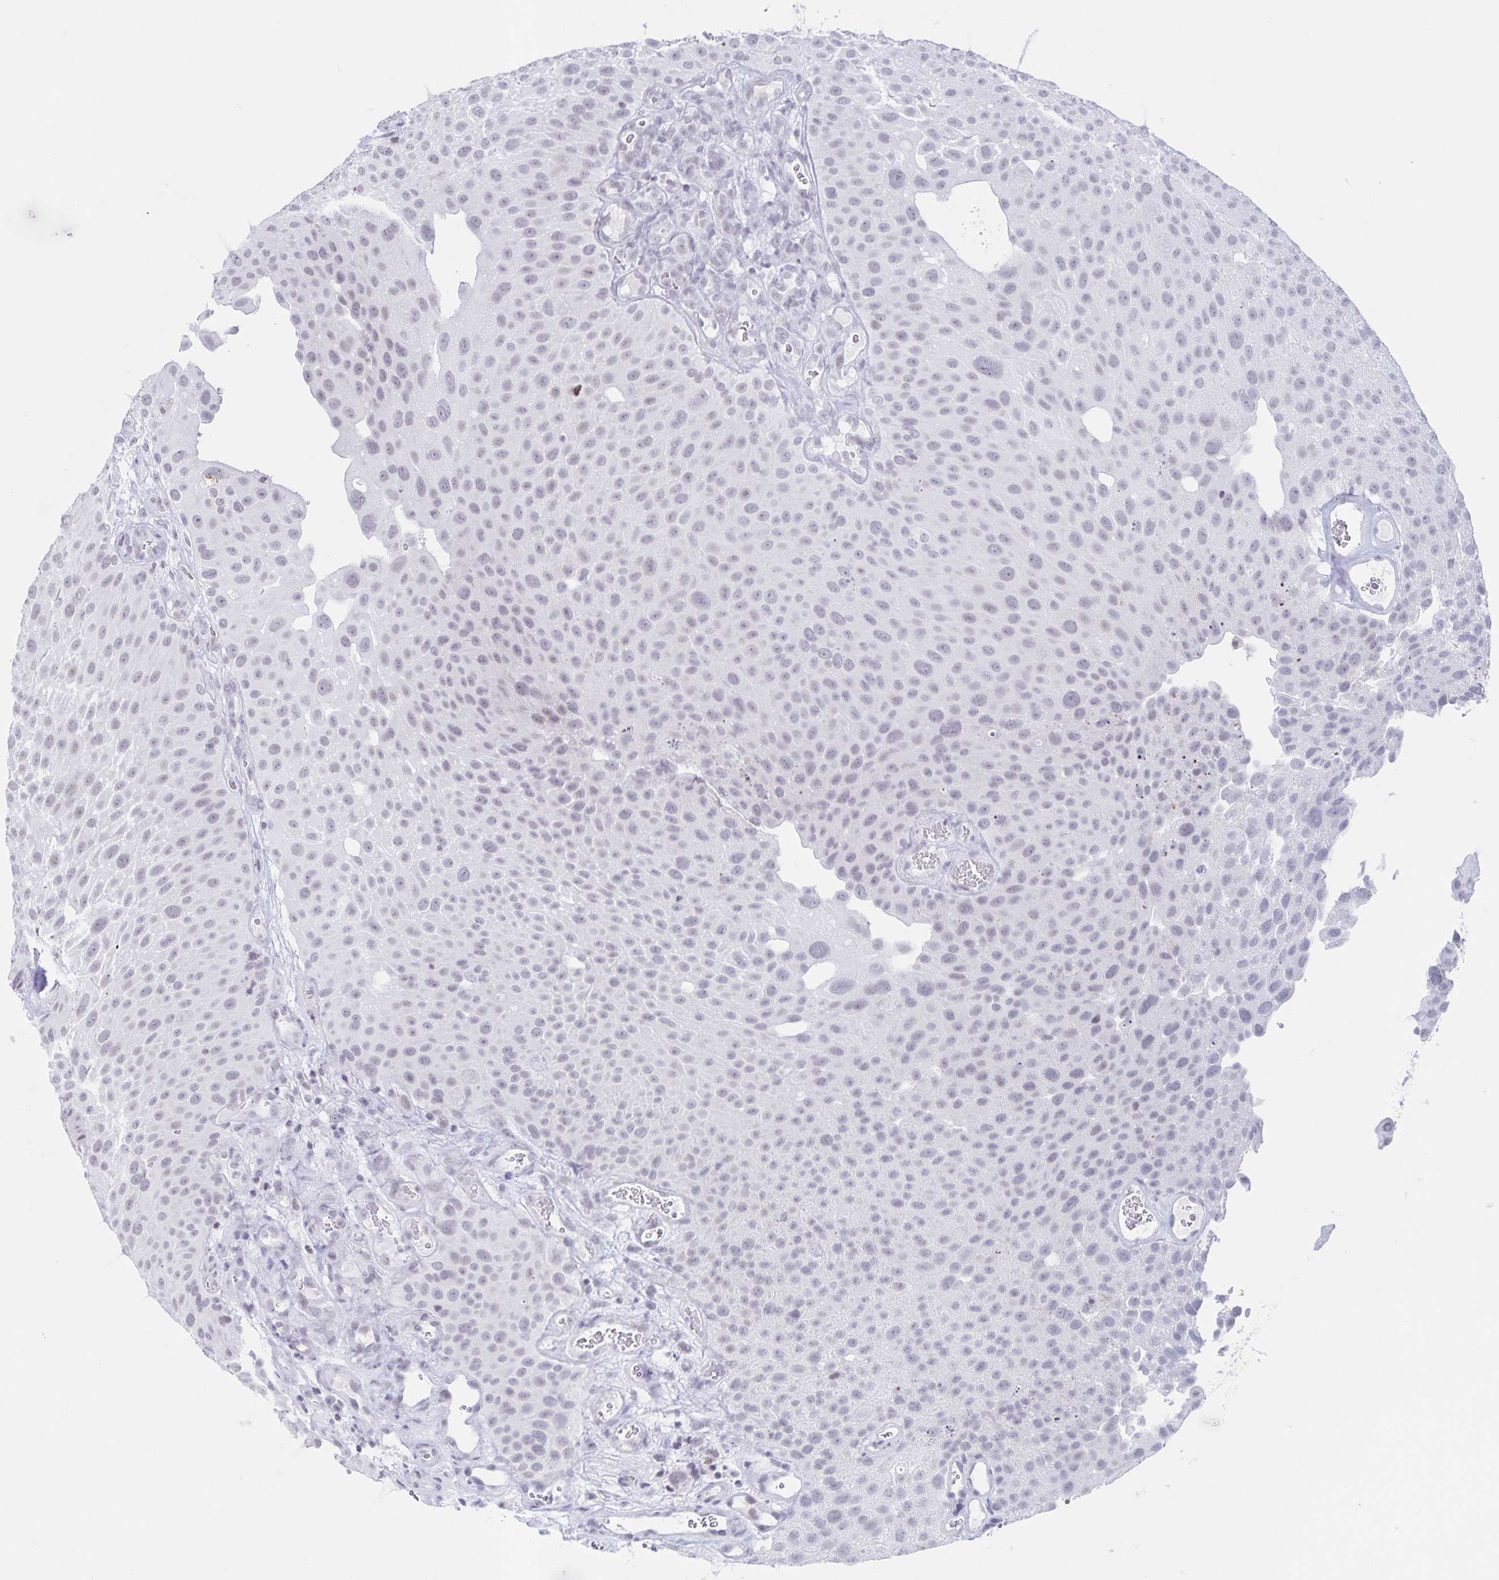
{"staining": {"intensity": "negative", "quantity": "none", "location": "none"}, "tissue": "urothelial cancer", "cell_type": "Tumor cells", "image_type": "cancer", "snomed": [{"axis": "morphology", "description": "Urothelial carcinoma, Low grade"}, {"axis": "topography", "description": "Urinary bladder"}], "caption": "The micrograph exhibits no significant staining in tumor cells of urothelial cancer.", "gene": "LCE6A", "patient": {"sex": "male", "age": 72}}